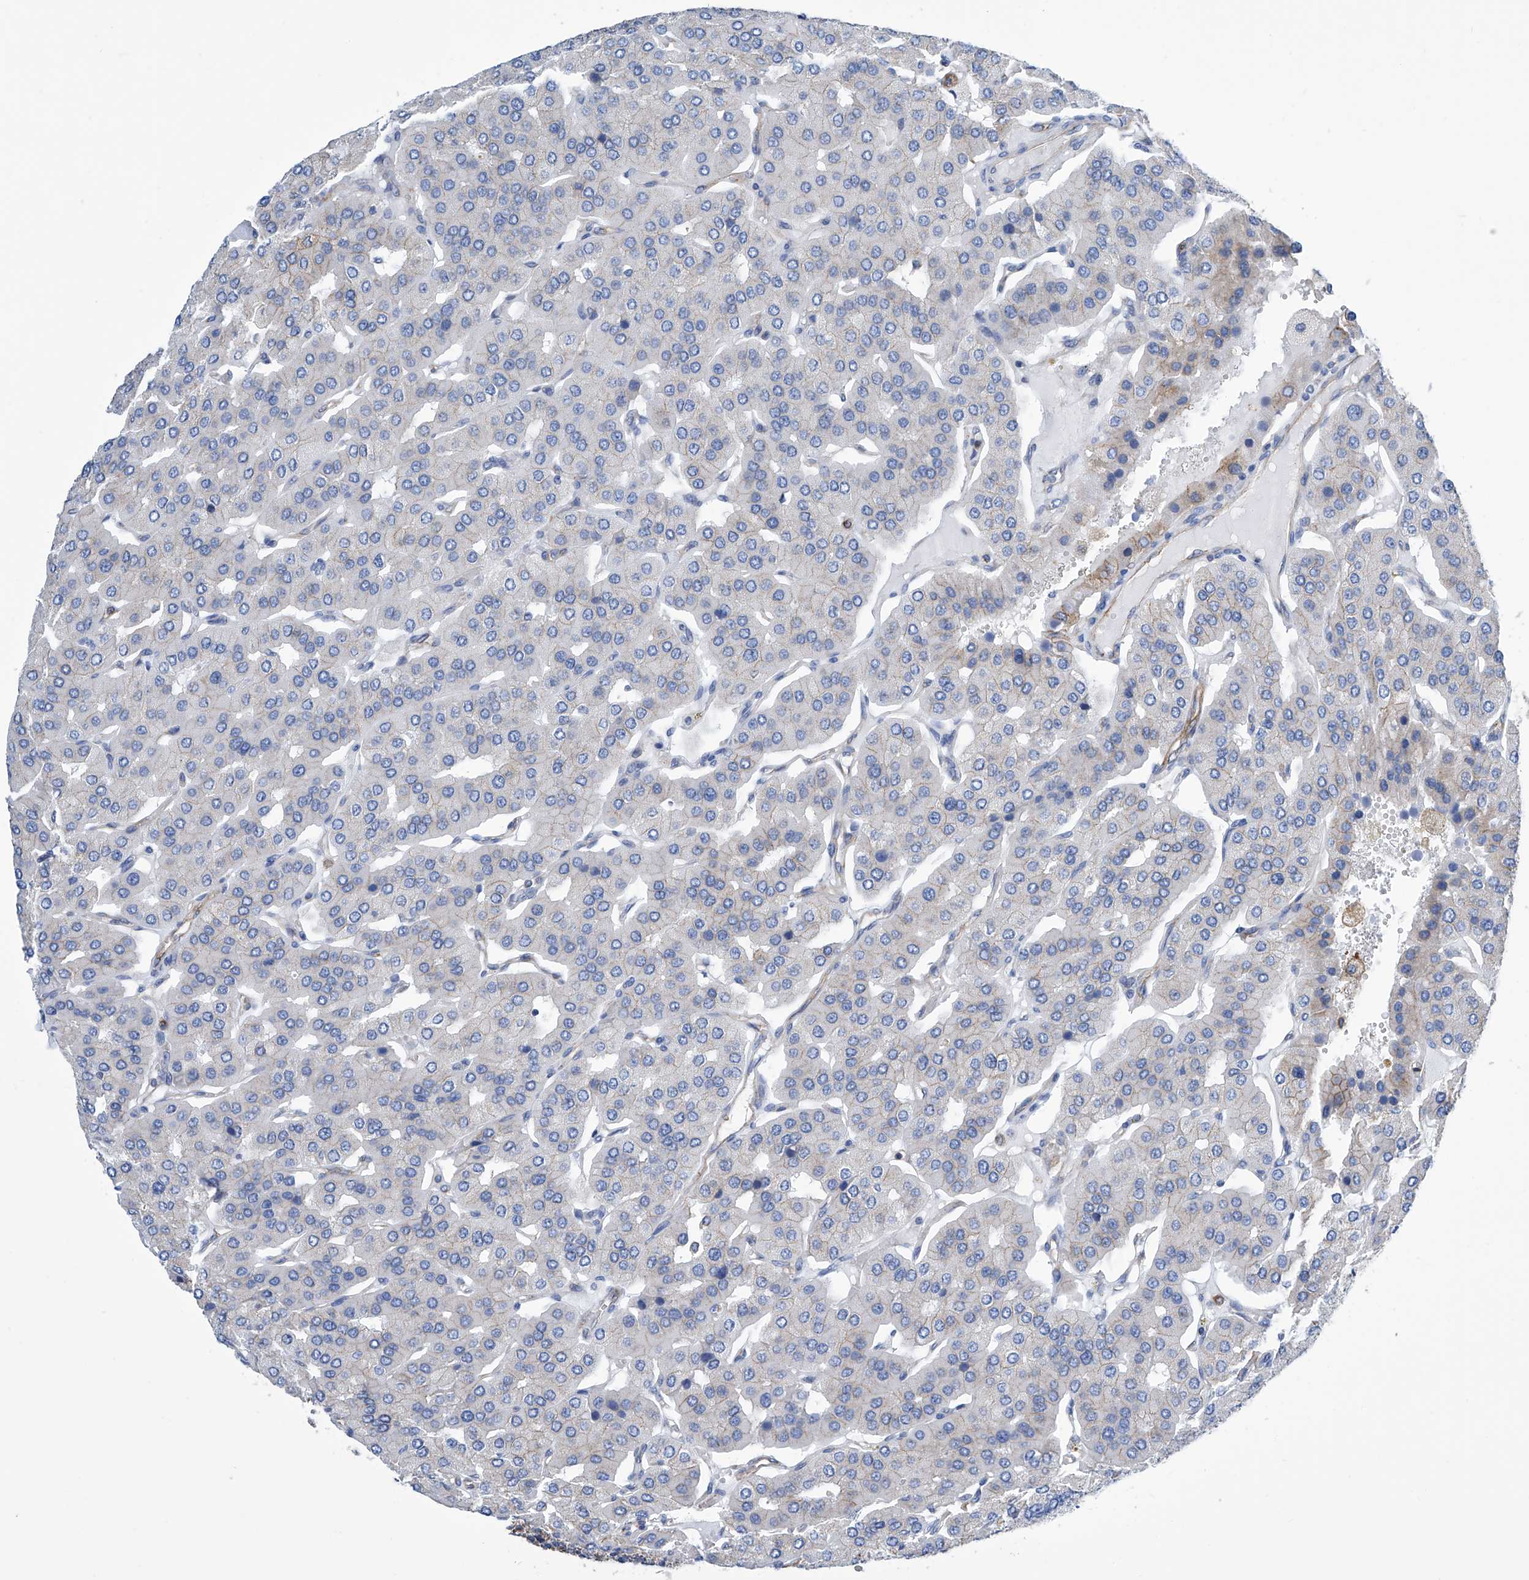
{"staining": {"intensity": "negative", "quantity": "none", "location": "none"}, "tissue": "parathyroid gland", "cell_type": "Glandular cells", "image_type": "normal", "snomed": [{"axis": "morphology", "description": "Normal tissue, NOS"}, {"axis": "morphology", "description": "Adenoma, NOS"}, {"axis": "topography", "description": "Parathyroid gland"}], "caption": "A photomicrograph of human parathyroid gland is negative for staining in glandular cells.", "gene": "GPT", "patient": {"sex": "female", "age": 86}}